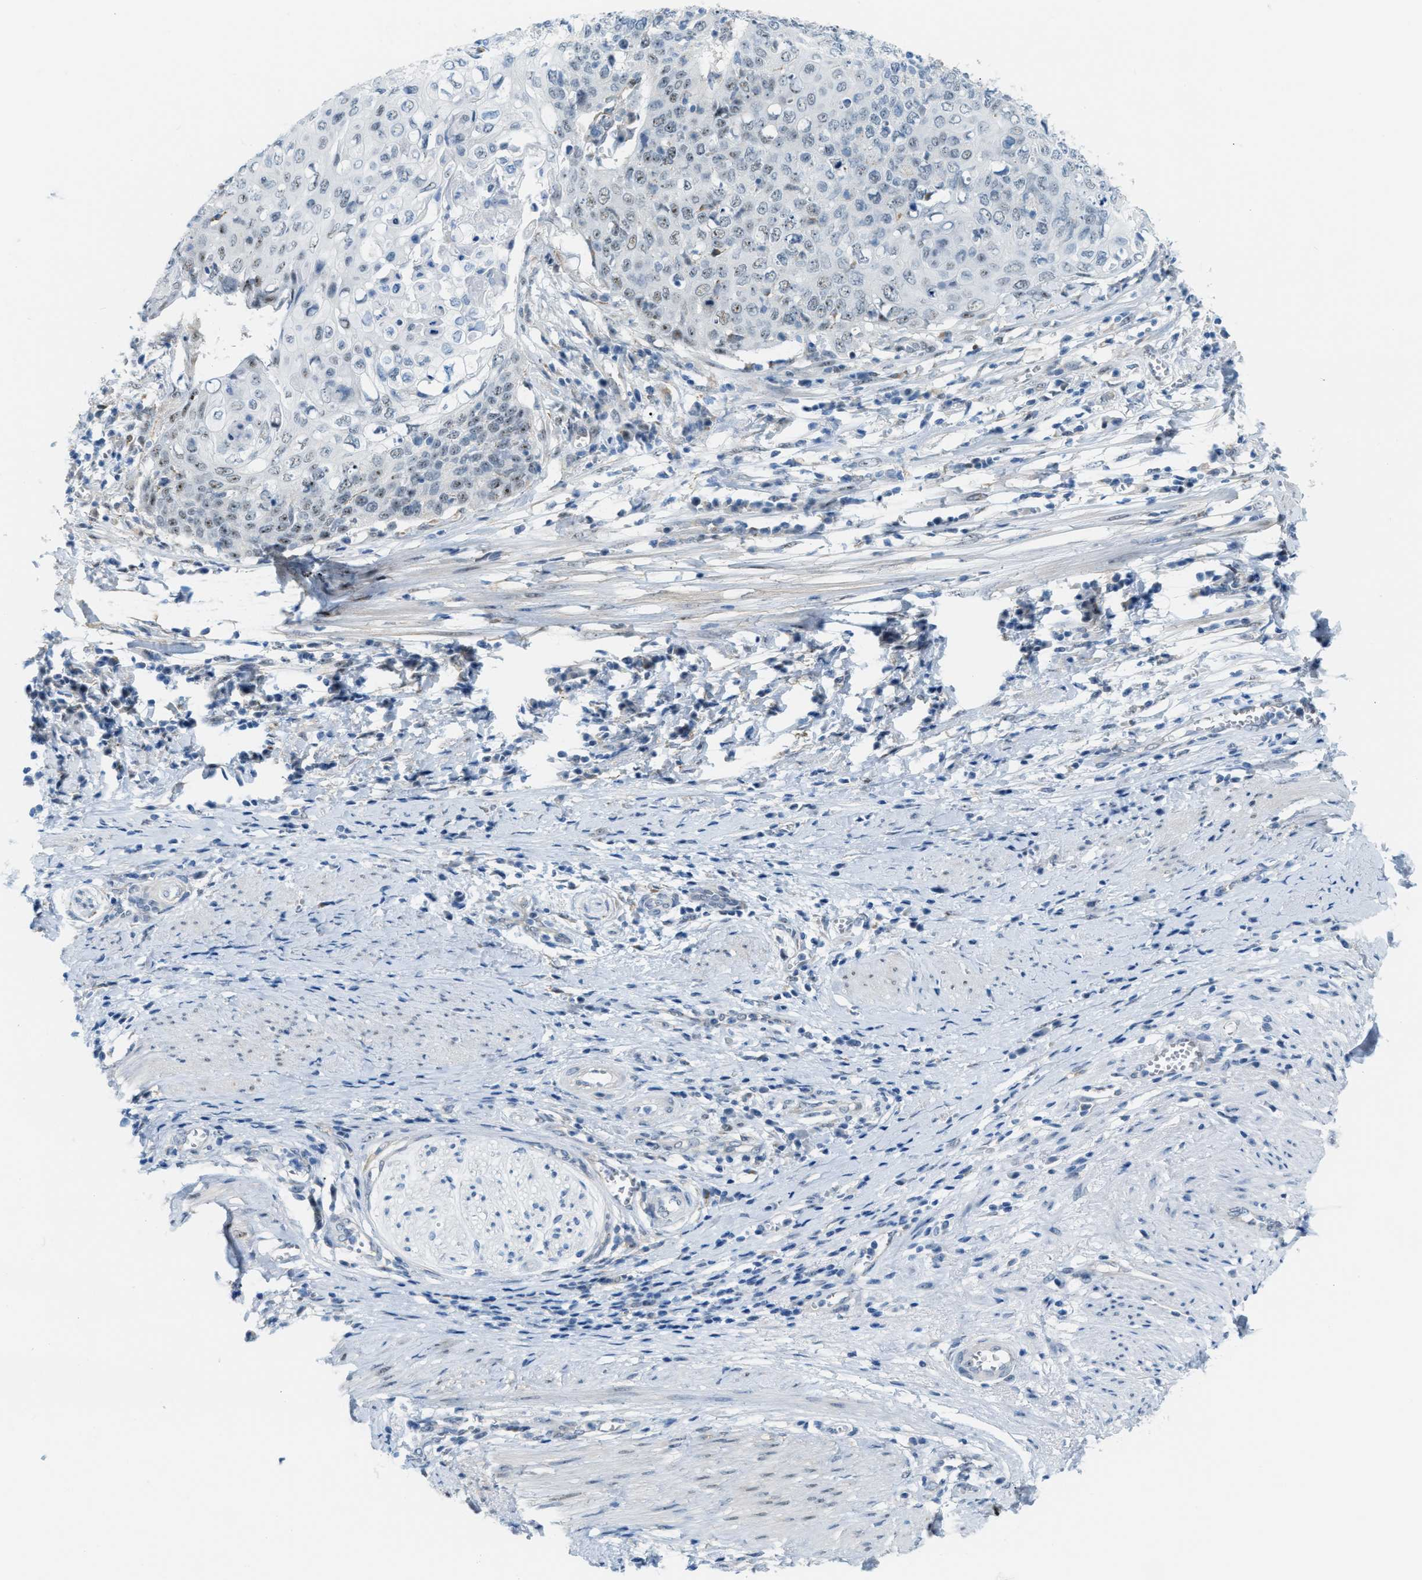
{"staining": {"intensity": "weak", "quantity": "25%-75%", "location": "nuclear"}, "tissue": "cervical cancer", "cell_type": "Tumor cells", "image_type": "cancer", "snomed": [{"axis": "morphology", "description": "Squamous cell carcinoma, NOS"}, {"axis": "topography", "description": "Cervix"}], "caption": "A low amount of weak nuclear positivity is present in about 25%-75% of tumor cells in cervical cancer tissue.", "gene": "PHRF1", "patient": {"sex": "female", "age": 39}}